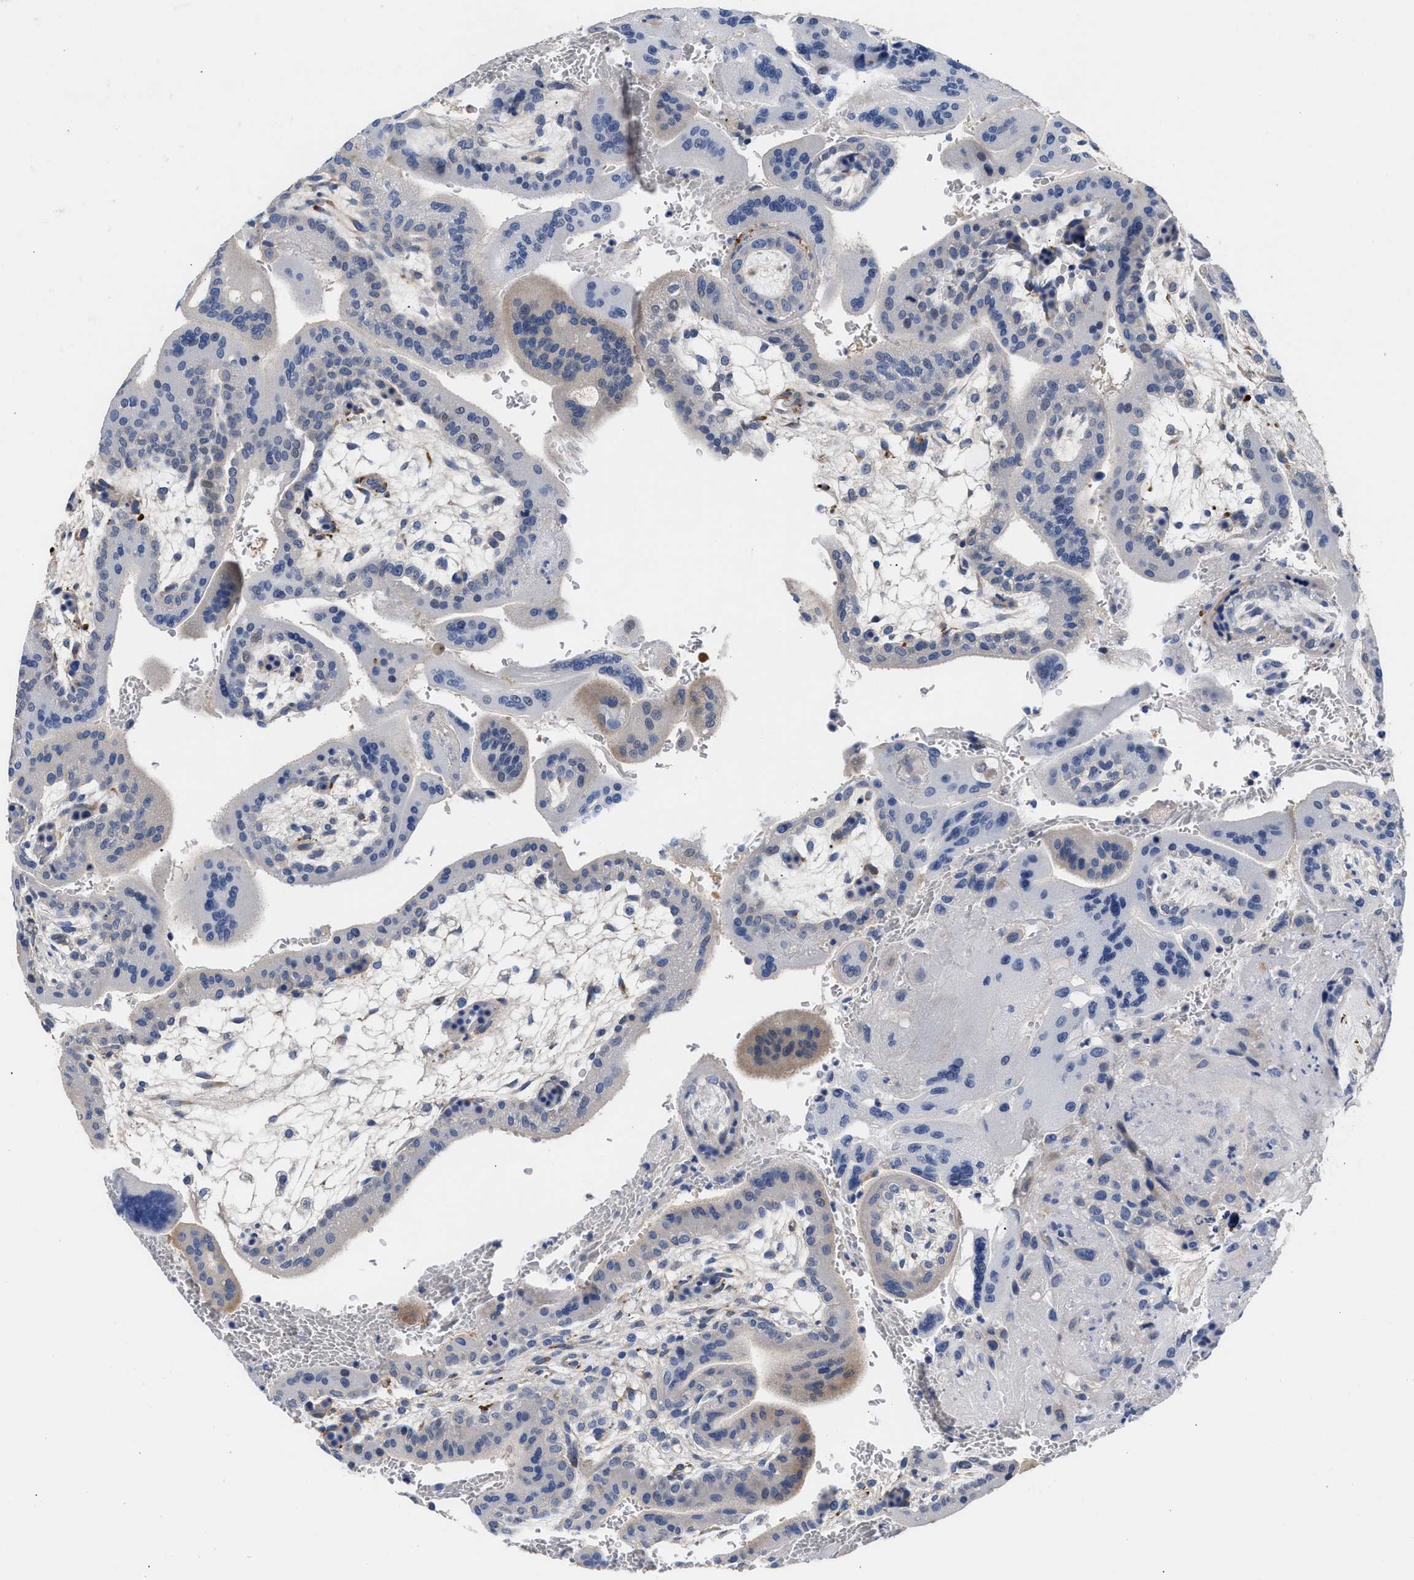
{"staining": {"intensity": "negative", "quantity": "none", "location": "none"}, "tissue": "placenta", "cell_type": "Decidual cells", "image_type": "normal", "snomed": [{"axis": "morphology", "description": "Normal tissue, NOS"}, {"axis": "topography", "description": "Placenta"}], "caption": "An IHC histopathology image of normal placenta is shown. There is no staining in decidual cells of placenta.", "gene": "ACTL7B", "patient": {"sex": "female", "age": 35}}